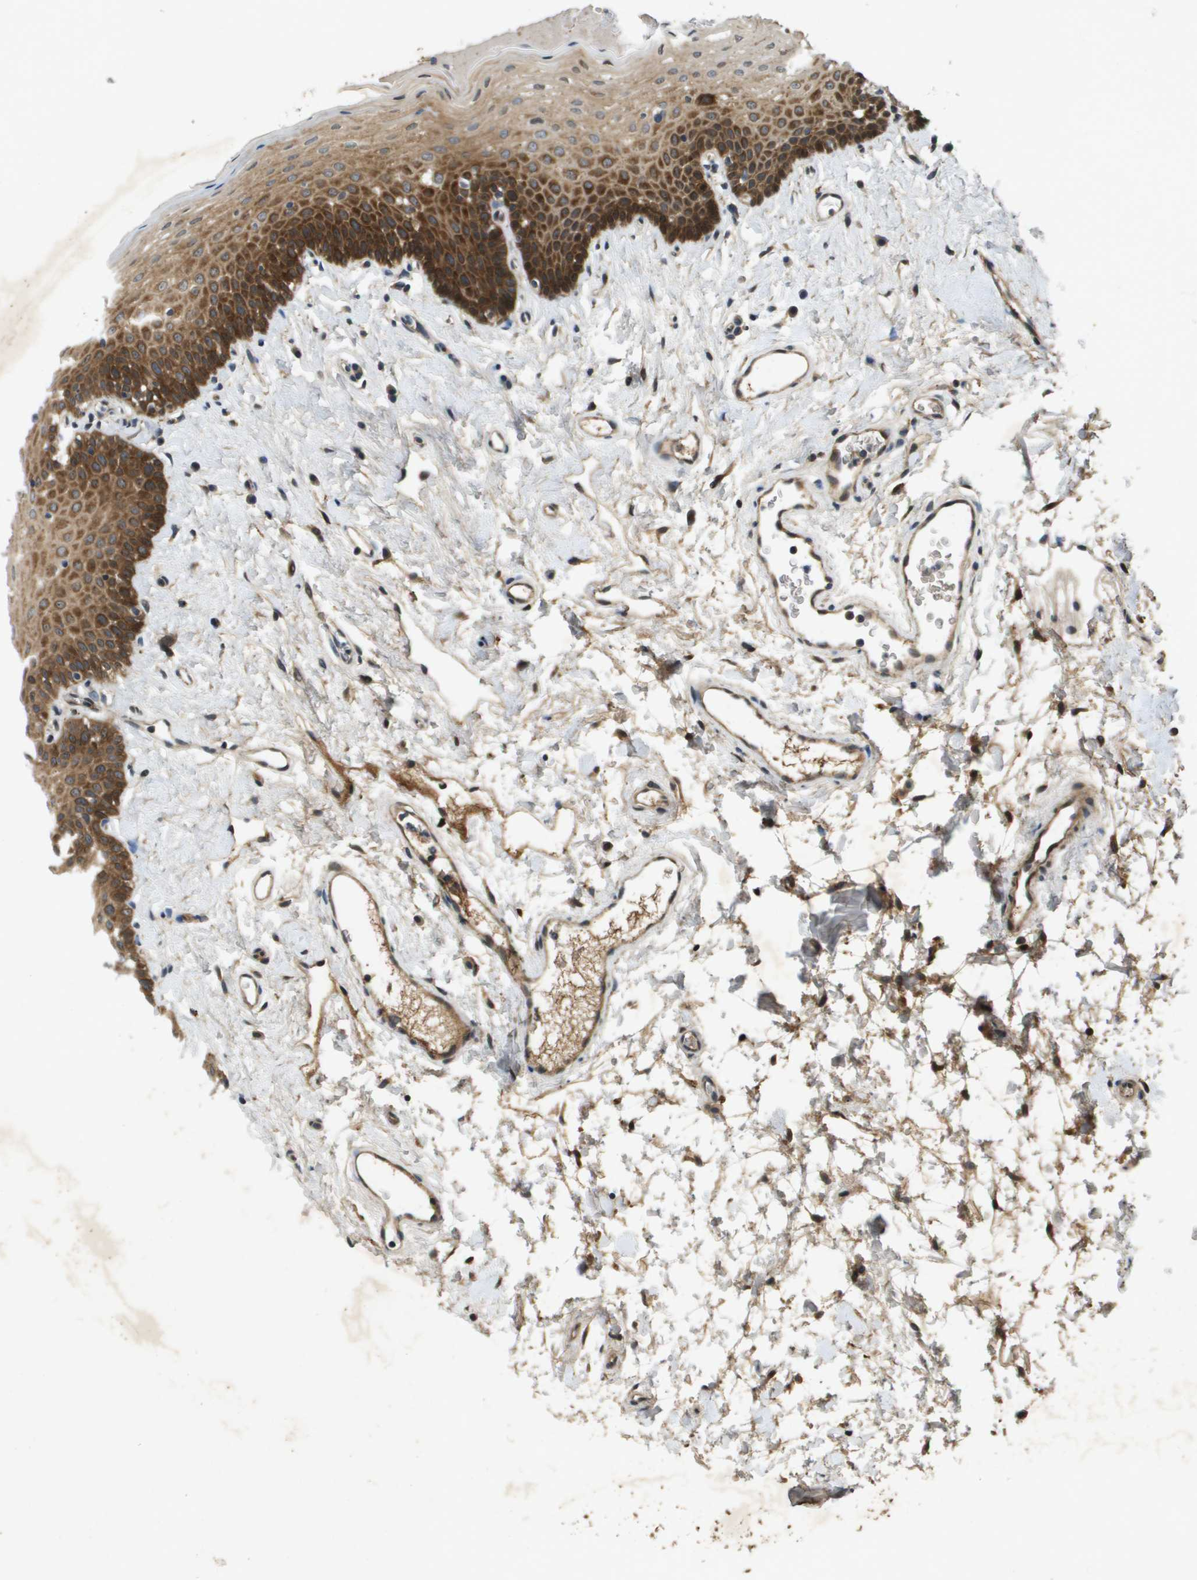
{"staining": {"intensity": "strong", "quantity": ">75%", "location": "cytoplasmic/membranous"}, "tissue": "oral mucosa", "cell_type": "Squamous epithelial cells", "image_type": "normal", "snomed": [{"axis": "morphology", "description": "Normal tissue, NOS"}, {"axis": "topography", "description": "Oral tissue"}], "caption": "Squamous epithelial cells demonstrate high levels of strong cytoplasmic/membranous expression in approximately >75% of cells in normal oral mucosa.", "gene": "PGAP3", "patient": {"sex": "male", "age": 66}}